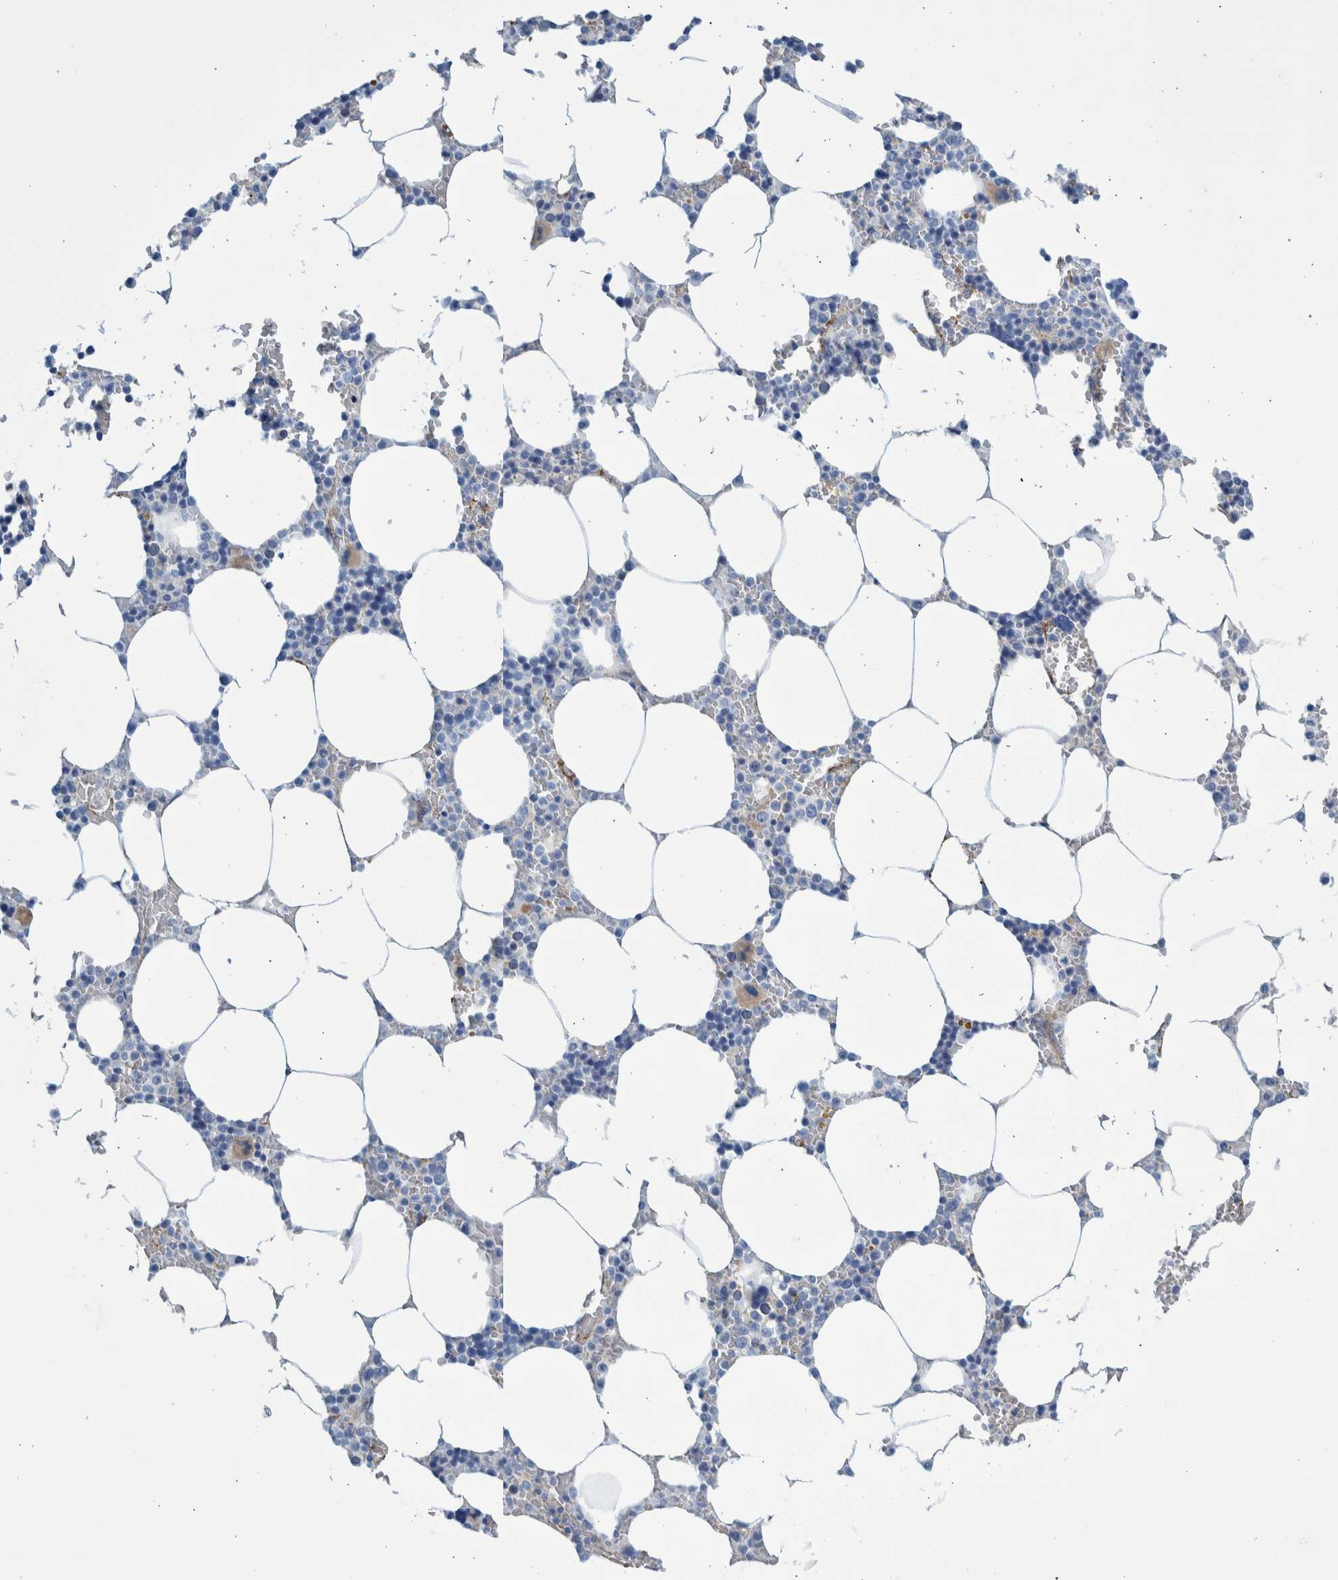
{"staining": {"intensity": "weak", "quantity": "<25%", "location": "cytoplasmic/membranous"}, "tissue": "bone marrow", "cell_type": "Hematopoietic cells", "image_type": "normal", "snomed": [{"axis": "morphology", "description": "Normal tissue, NOS"}, {"axis": "topography", "description": "Bone marrow"}], "caption": "Immunohistochemistry (IHC) histopathology image of benign human bone marrow stained for a protein (brown), which demonstrates no positivity in hematopoietic cells. Nuclei are stained in blue.", "gene": "SLC34A3", "patient": {"sex": "male", "age": 70}}